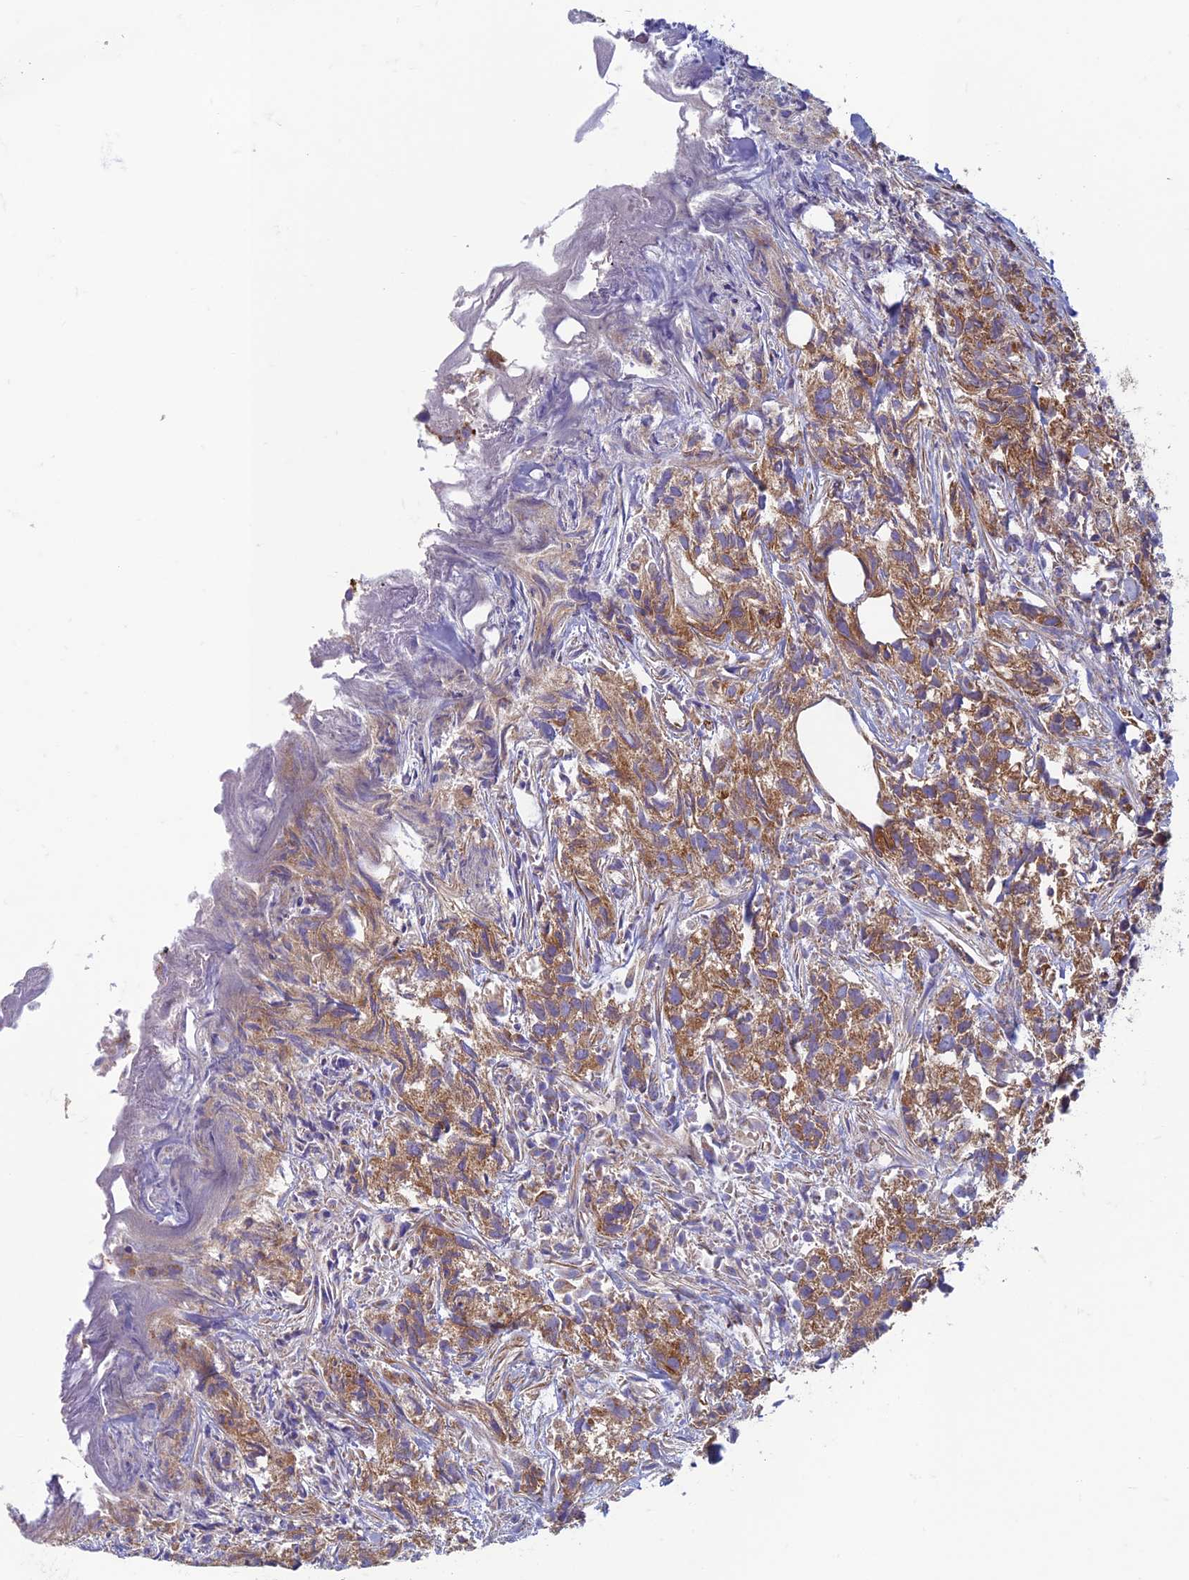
{"staining": {"intensity": "moderate", "quantity": ">75%", "location": "cytoplasmic/membranous"}, "tissue": "urothelial cancer", "cell_type": "Tumor cells", "image_type": "cancer", "snomed": [{"axis": "morphology", "description": "Urothelial carcinoma, High grade"}, {"axis": "topography", "description": "Urinary bladder"}], "caption": "High-grade urothelial carcinoma stained with immunohistochemistry (IHC) displays moderate cytoplasmic/membranous positivity in about >75% of tumor cells.", "gene": "DNM1L", "patient": {"sex": "female", "age": 75}}